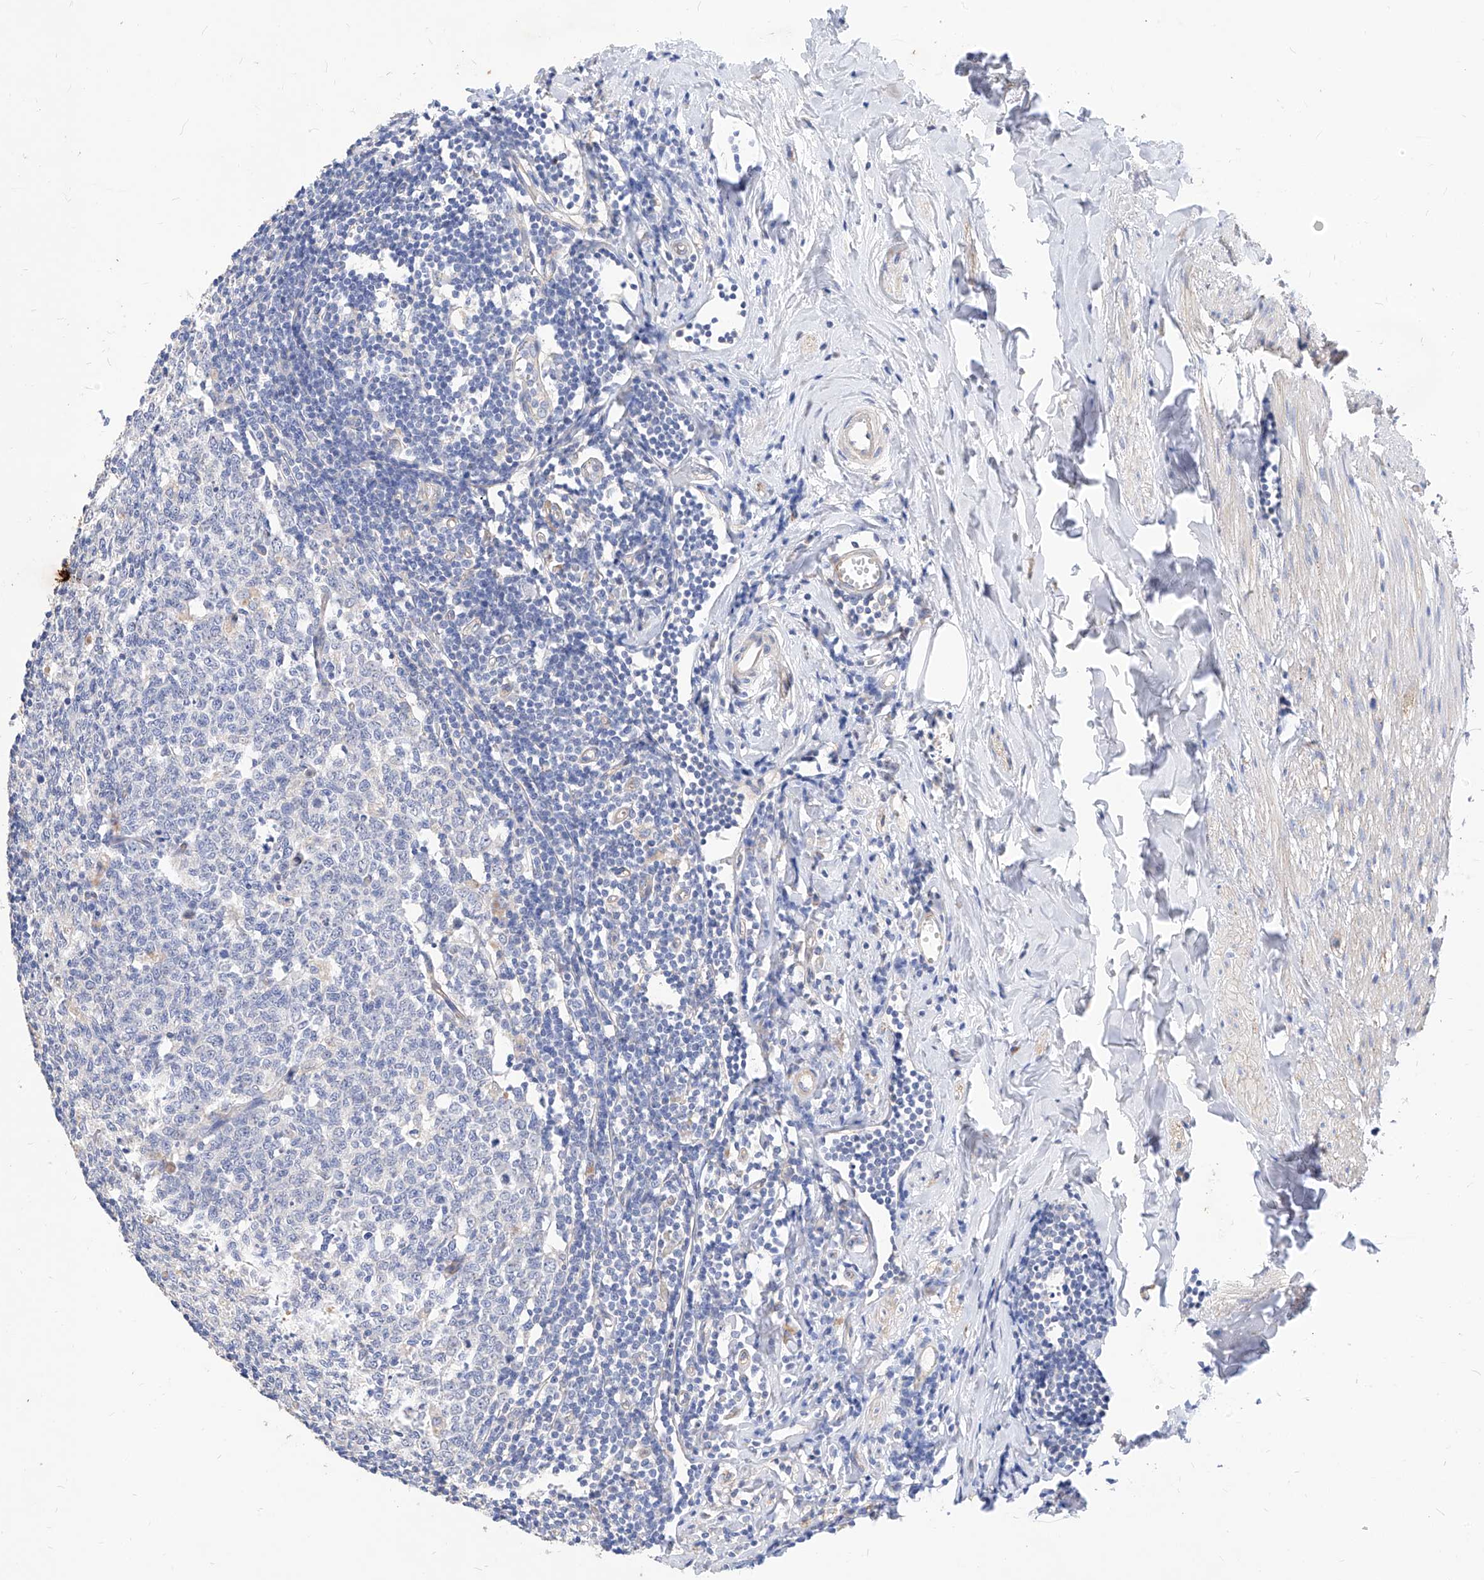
{"staining": {"intensity": "weak", "quantity": "<25%", "location": "cytoplasmic/membranous"}, "tissue": "appendix", "cell_type": "Glandular cells", "image_type": "normal", "snomed": [{"axis": "morphology", "description": "Normal tissue, NOS"}, {"axis": "topography", "description": "Appendix"}], "caption": "A high-resolution photomicrograph shows immunohistochemistry (IHC) staining of benign appendix, which shows no significant staining in glandular cells. (DAB immunohistochemistry (IHC), high magnification).", "gene": "SCGB2A1", "patient": {"sex": "female", "age": 54}}